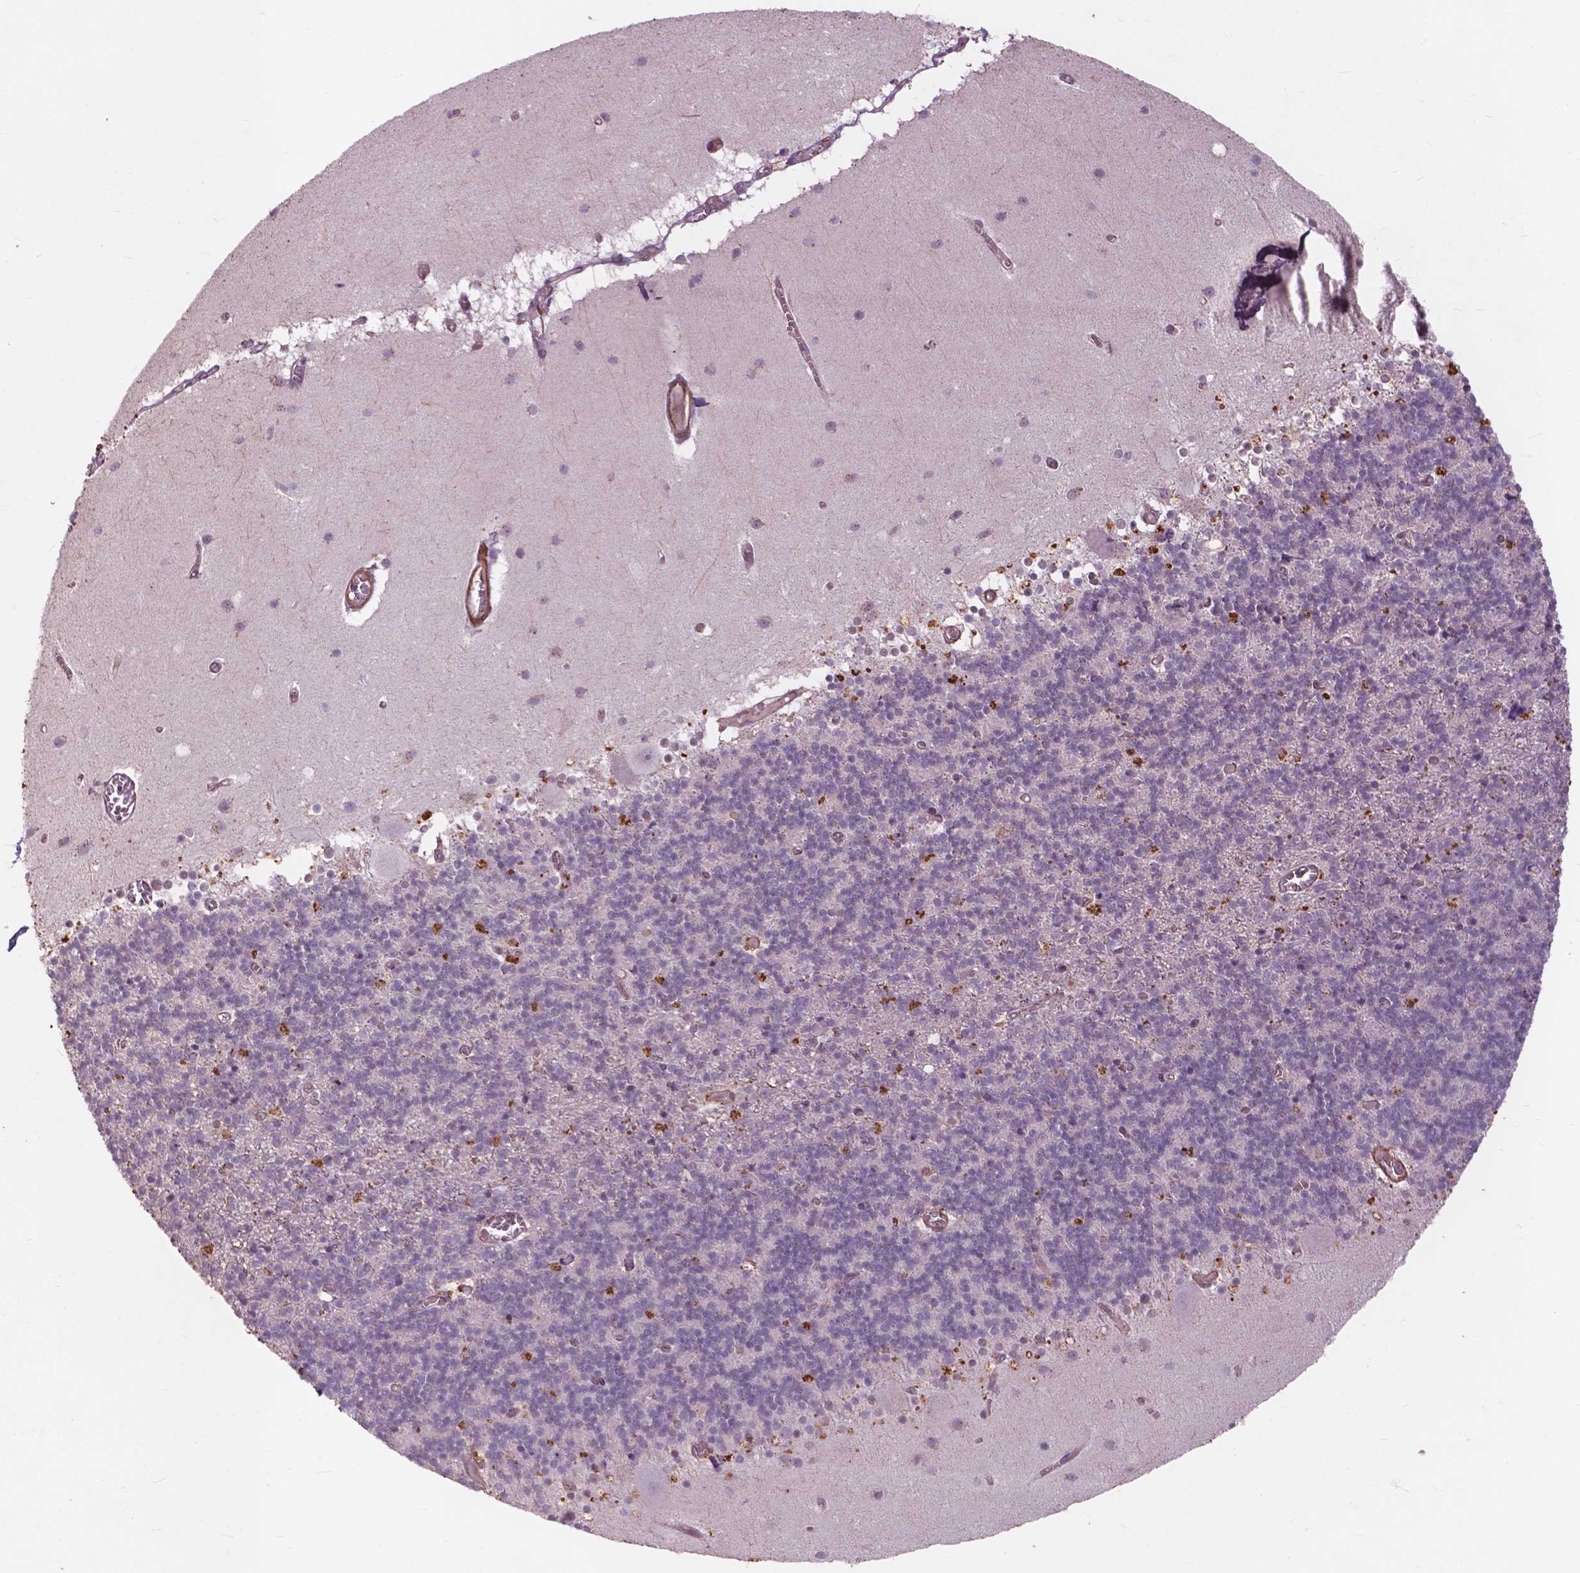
{"staining": {"intensity": "negative", "quantity": "none", "location": "none"}, "tissue": "cerebellum", "cell_type": "Cells in granular layer", "image_type": "normal", "snomed": [{"axis": "morphology", "description": "Normal tissue, NOS"}, {"axis": "topography", "description": "Cerebellum"}], "caption": "Cells in granular layer show no significant protein positivity in benign cerebellum.", "gene": "RFPL4B", "patient": {"sex": "male", "age": 70}}